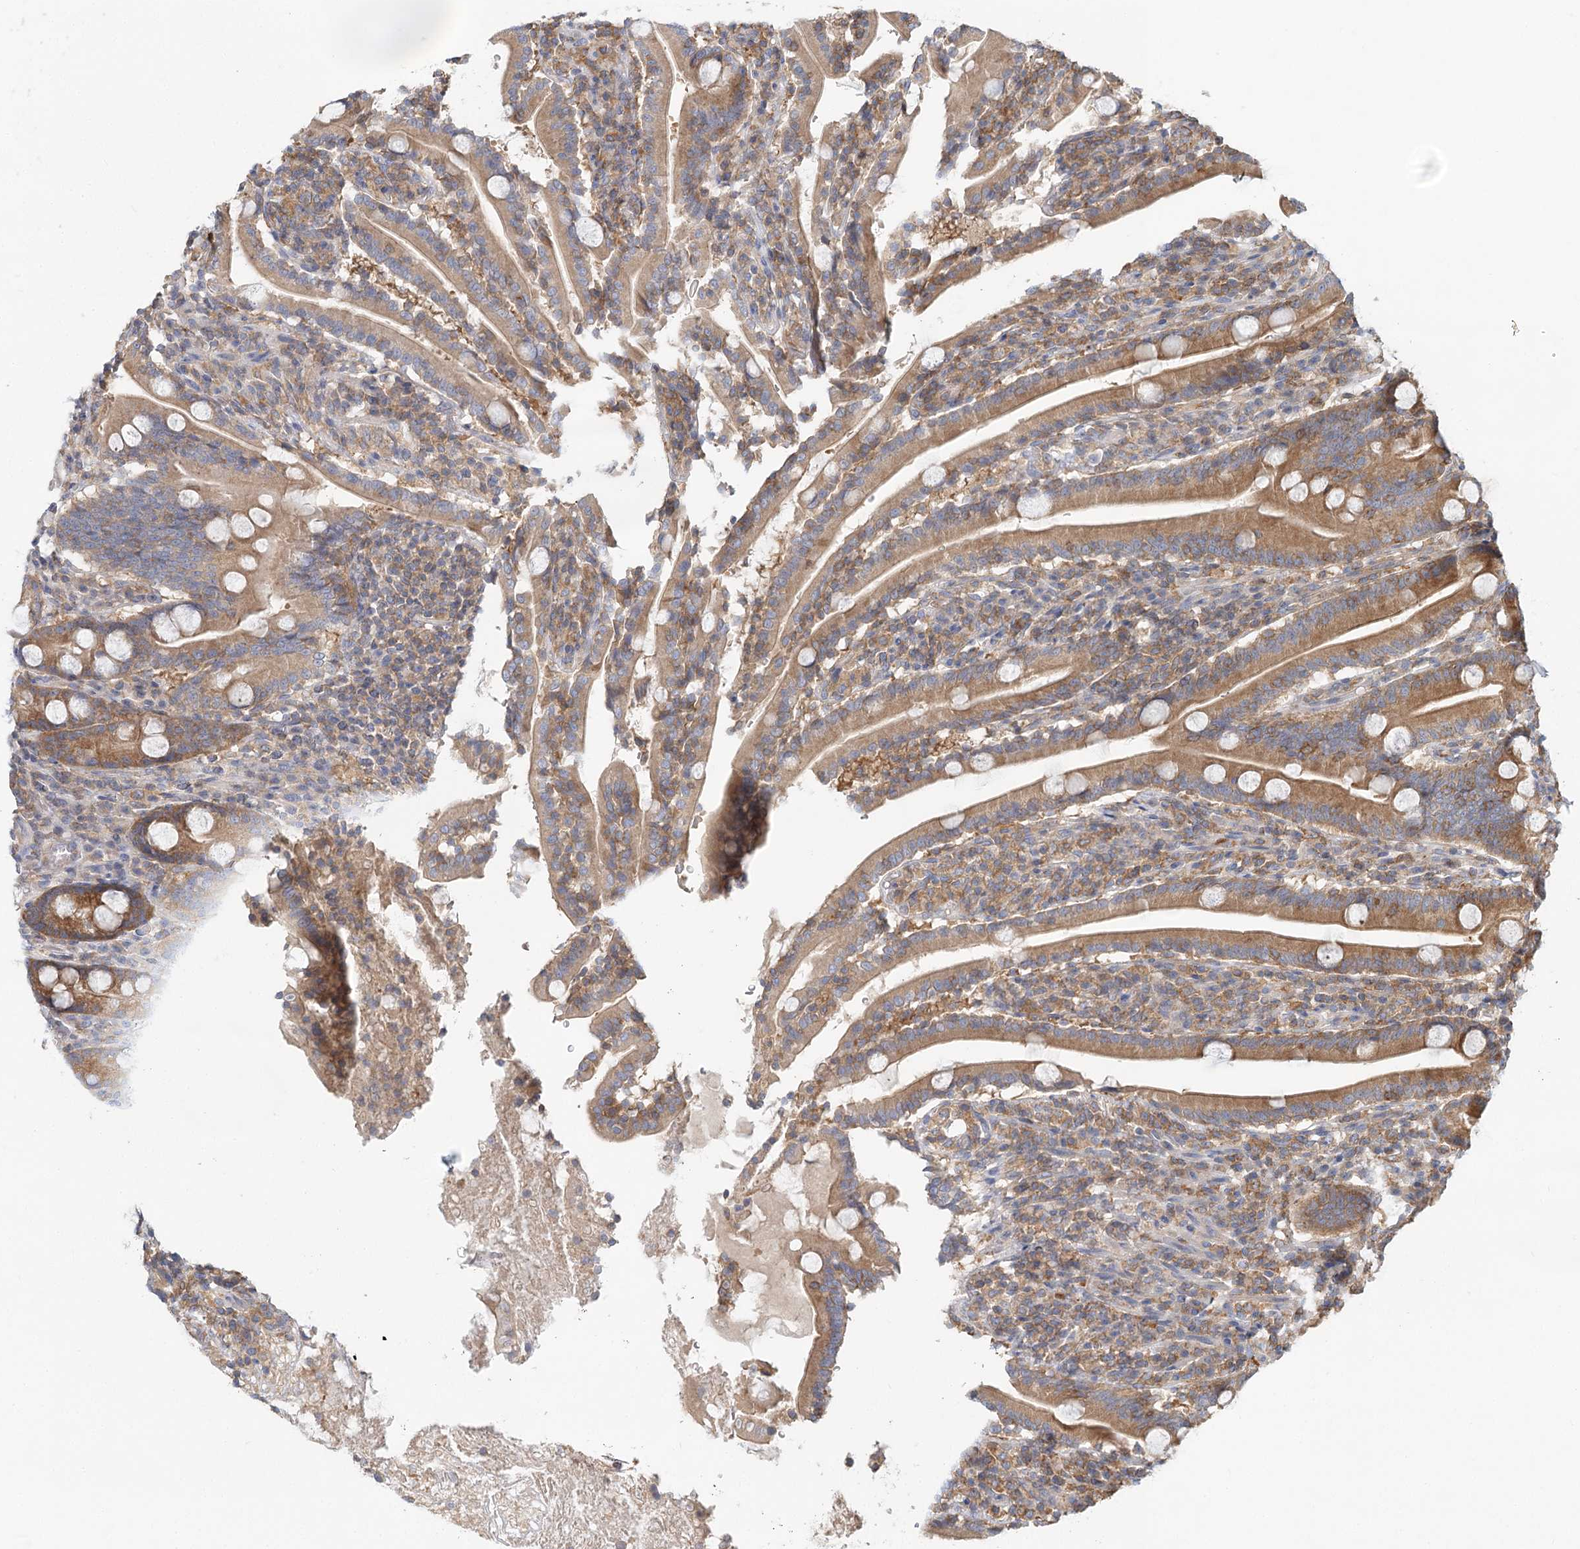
{"staining": {"intensity": "moderate", "quantity": ">75%", "location": "cytoplasmic/membranous"}, "tissue": "duodenum", "cell_type": "Glandular cells", "image_type": "normal", "snomed": [{"axis": "morphology", "description": "Normal tissue, NOS"}, {"axis": "topography", "description": "Duodenum"}], "caption": "Human duodenum stained for a protein (brown) reveals moderate cytoplasmic/membranous positive staining in approximately >75% of glandular cells.", "gene": "UMPS", "patient": {"sex": "male", "age": 35}}